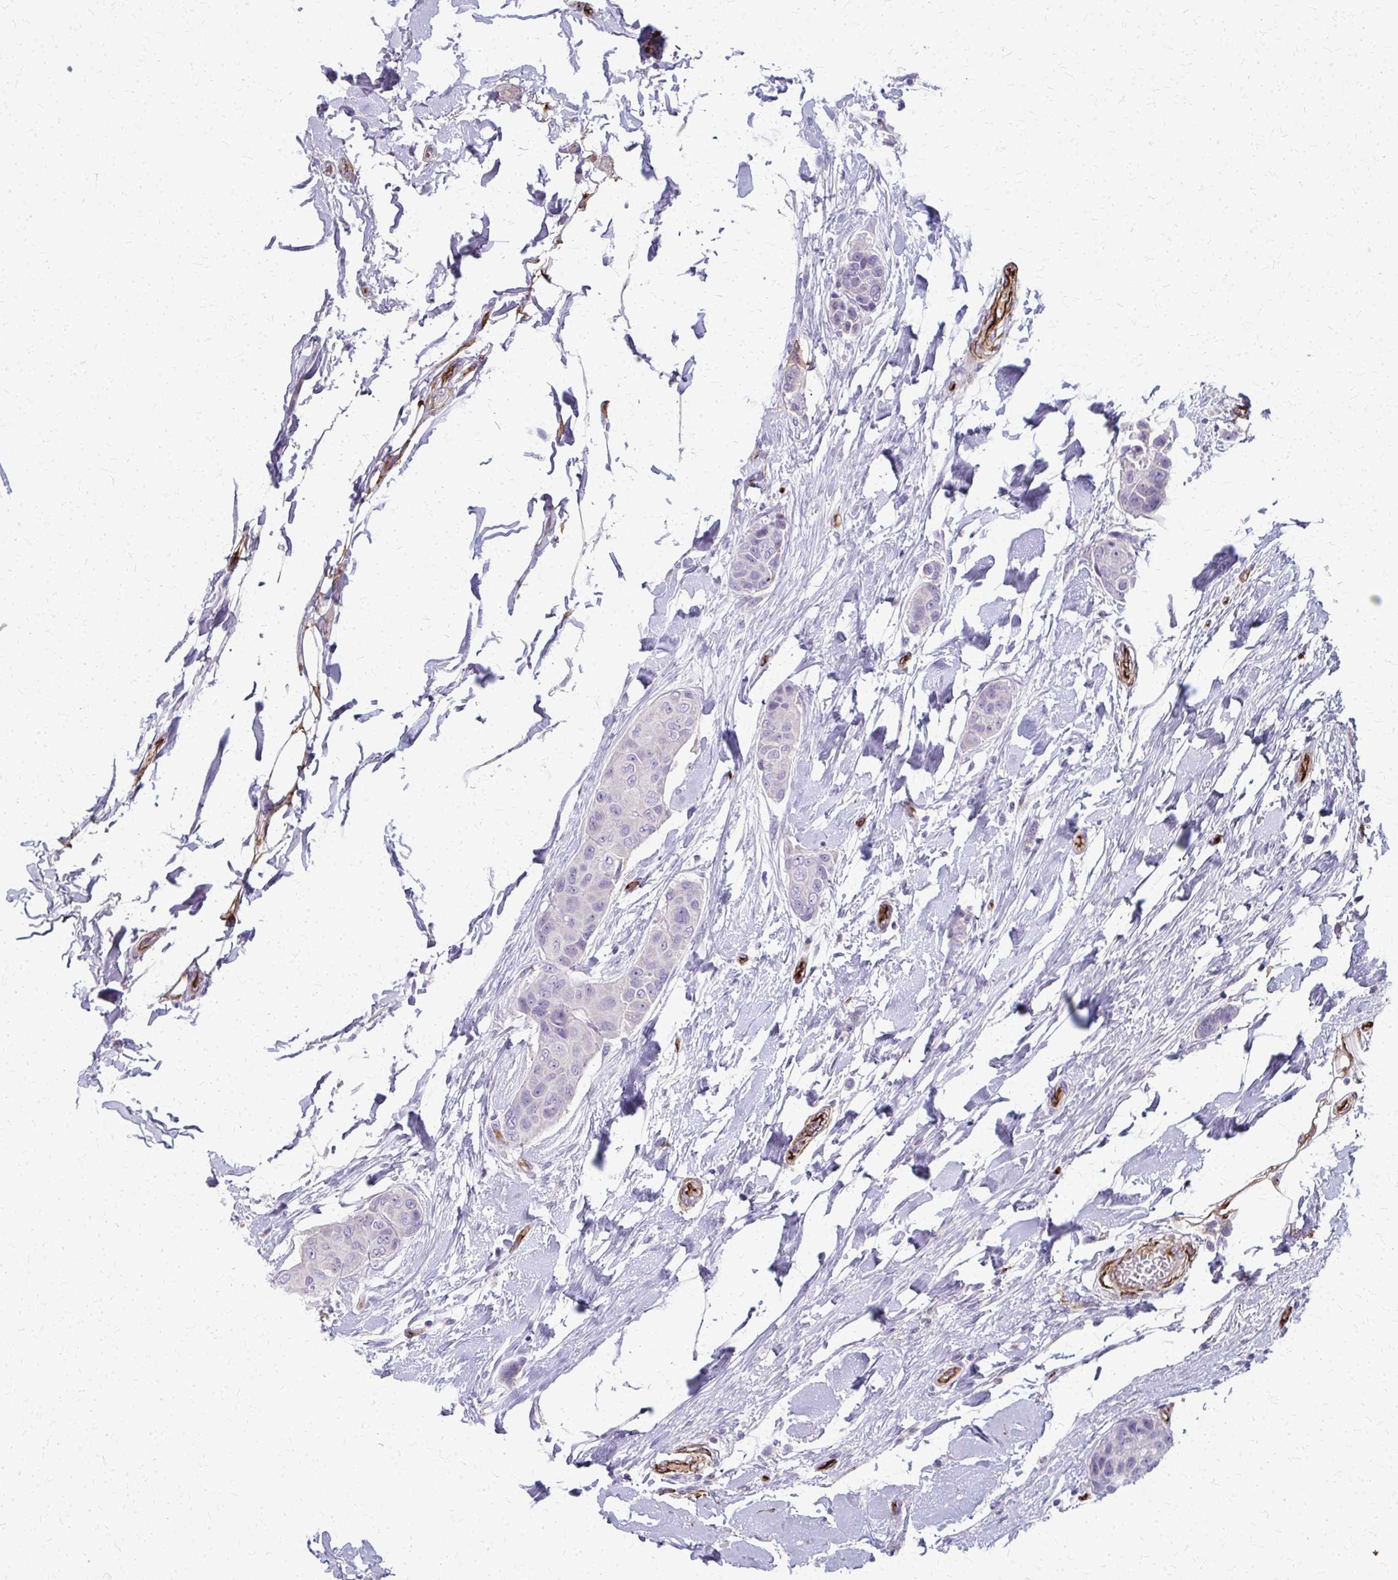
{"staining": {"intensity": "negative", "quantity": "none", "location": "none"}, "tissue": "breast cancer", "cell_type": "Tumor cells", "image_type": "cancer", "snomed": [{"axis": "morphology", "description": "Duct carcinoma"}, {"axis": "topography", "description": "Breast"}, {"axis": "topography", "description": "Lymph node"}], "caption": "Immunohistochemistry of human breast invasive ductal carcinoma exhibits no positivity in tumor cells.", "gene": "ADIPOQ", "patient": {"sex": "female", "age": 80}}